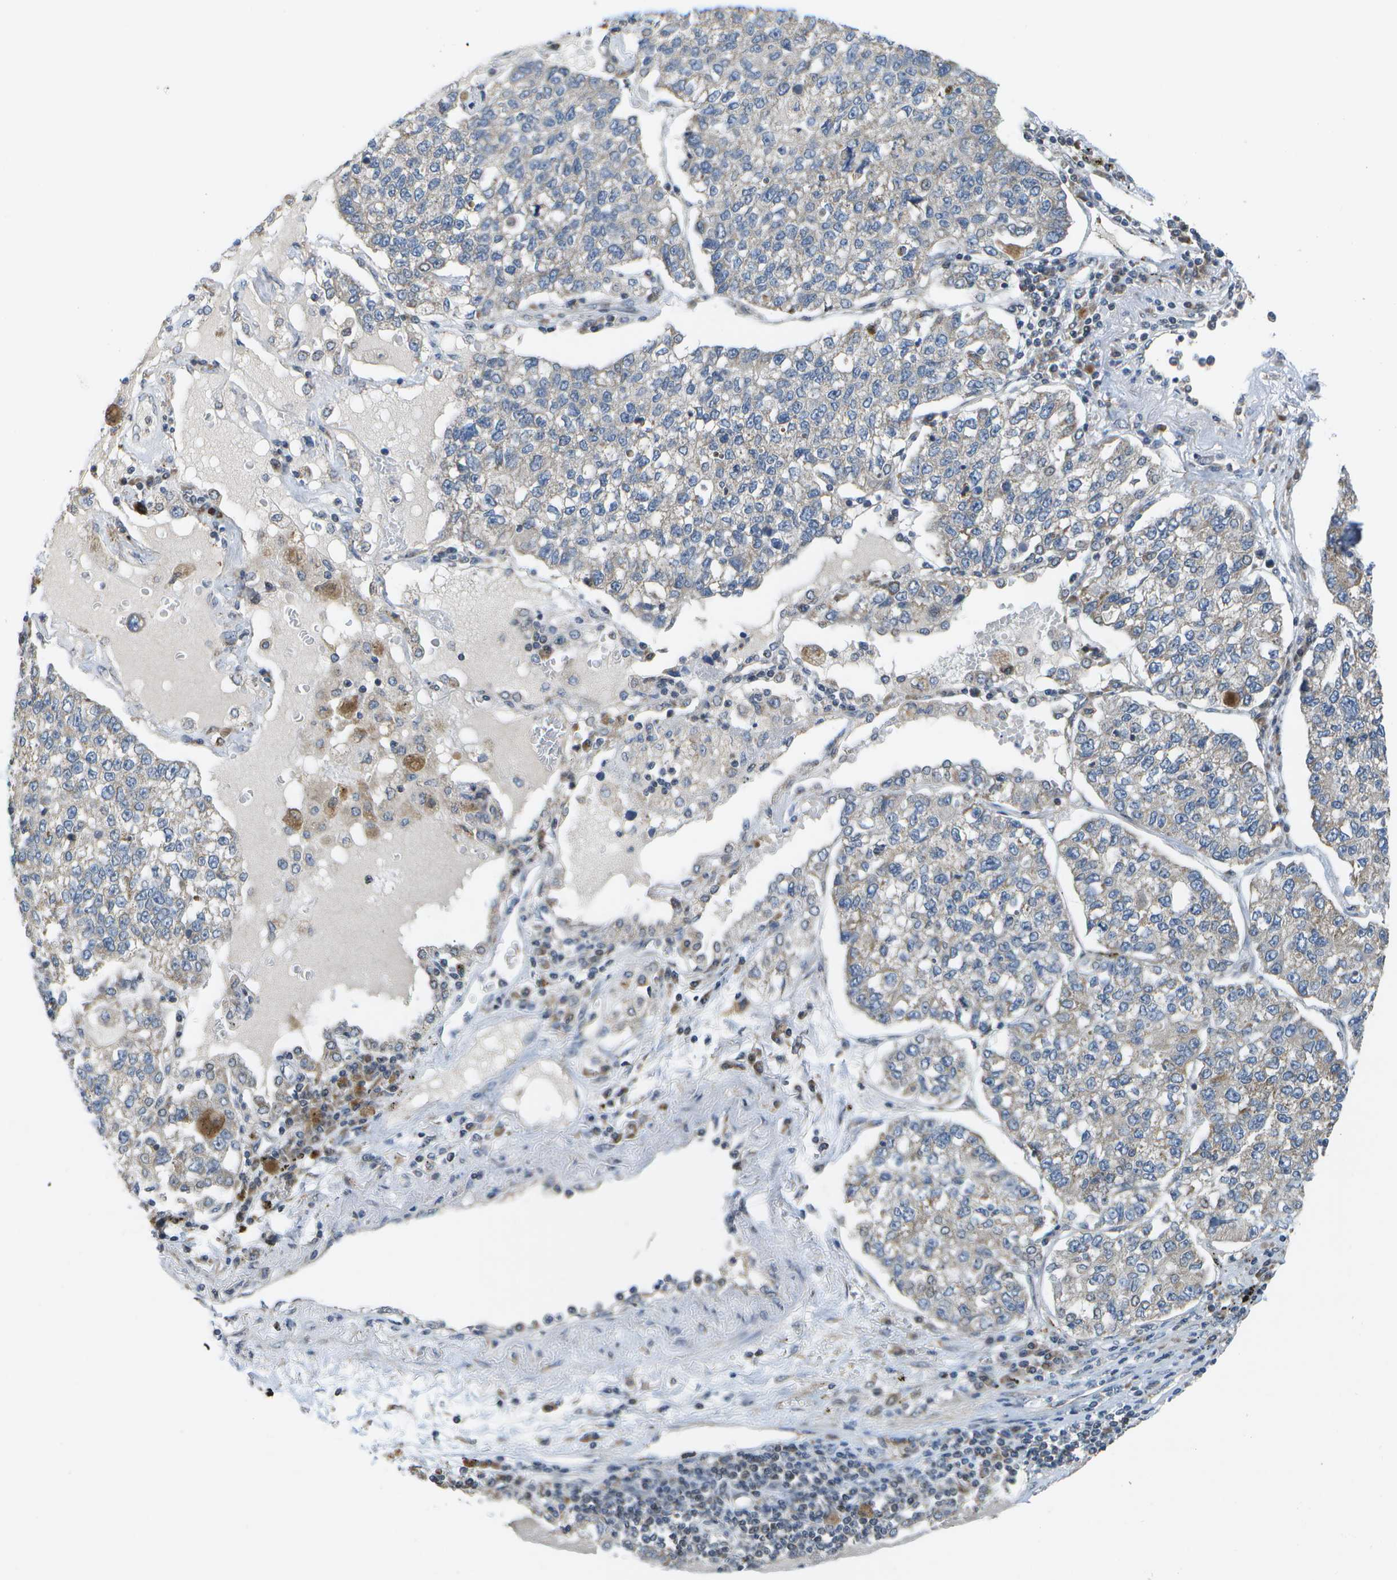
{"staining": {"intensity": "weak", "quantity": "<25%", "location": "cytoplasmic/membranous"}, "tissue": "lung cancer", "cell_type": "Tumor cells", "image_type": "cancer", "snomed": [{"axis": "morphology", "description": "Adenocarcinoma, NOS"}, {"axis": "topography", "description": "Lung"}], "caption": "DAB (3,3'-diaminobenzidine) immunohistochemical staining of human lung cancer reveals no significant staining in tumor cells.", "gene": "HADHA", "patient": {"sex": "male", "age": 49}}